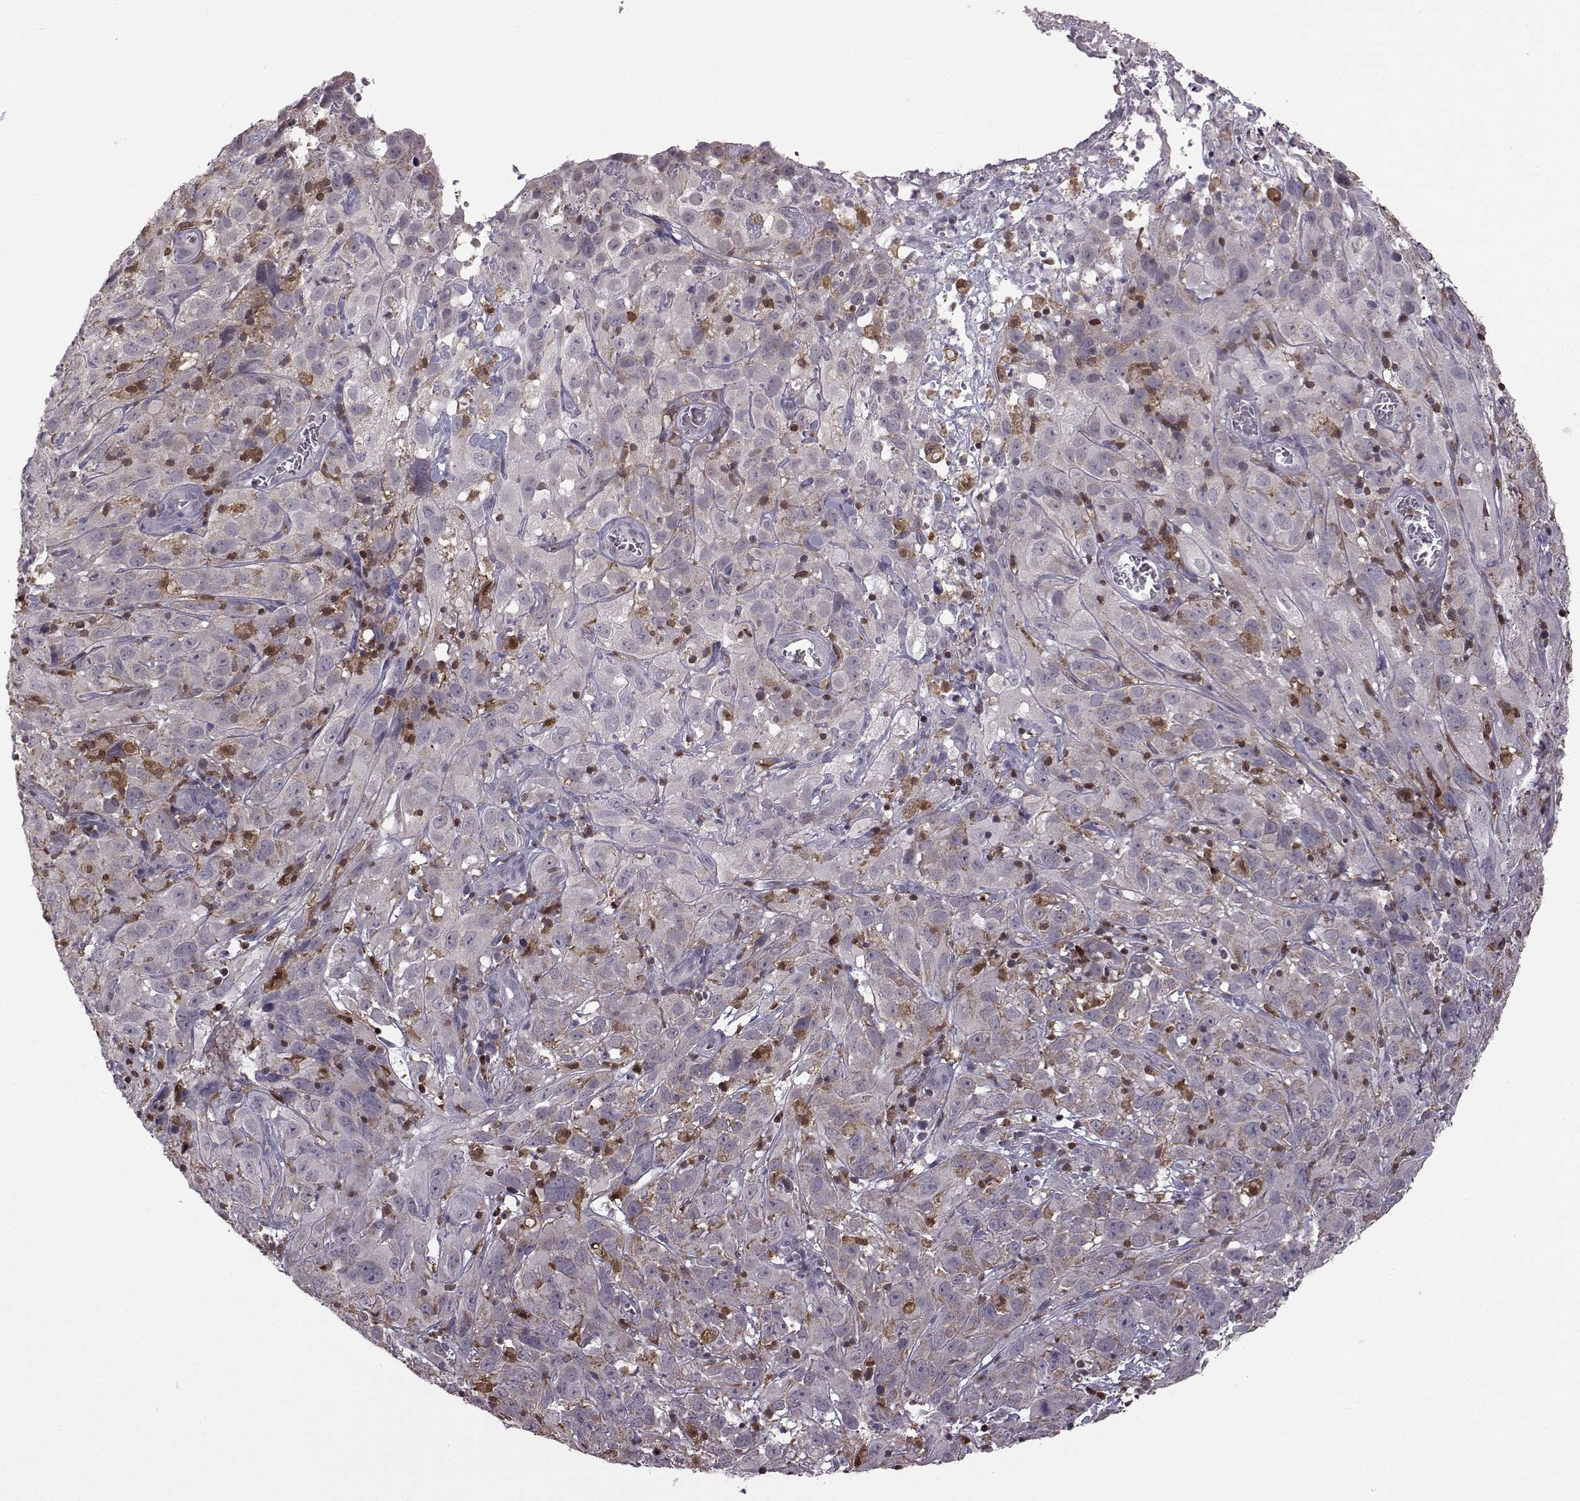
{"staining": {"intensity": "negative", "quantity": "none", "location": "none"}, "tissue": "cervical cancer", "cell_type": "Tumor cells", "image_type": "cancer", "snomed": [{"axis": "morphology", "description": "Squamous cell carcinoma, NOS"}, {"axis": "topography", "description": "Cervix"}], "caption": "DAB immunohistochemical staining of cervical squamous cell carcinoma shows no significant staining in tumor cells.", "gene": "DOK2", "patient": {"sex": "female", "age": 32}}